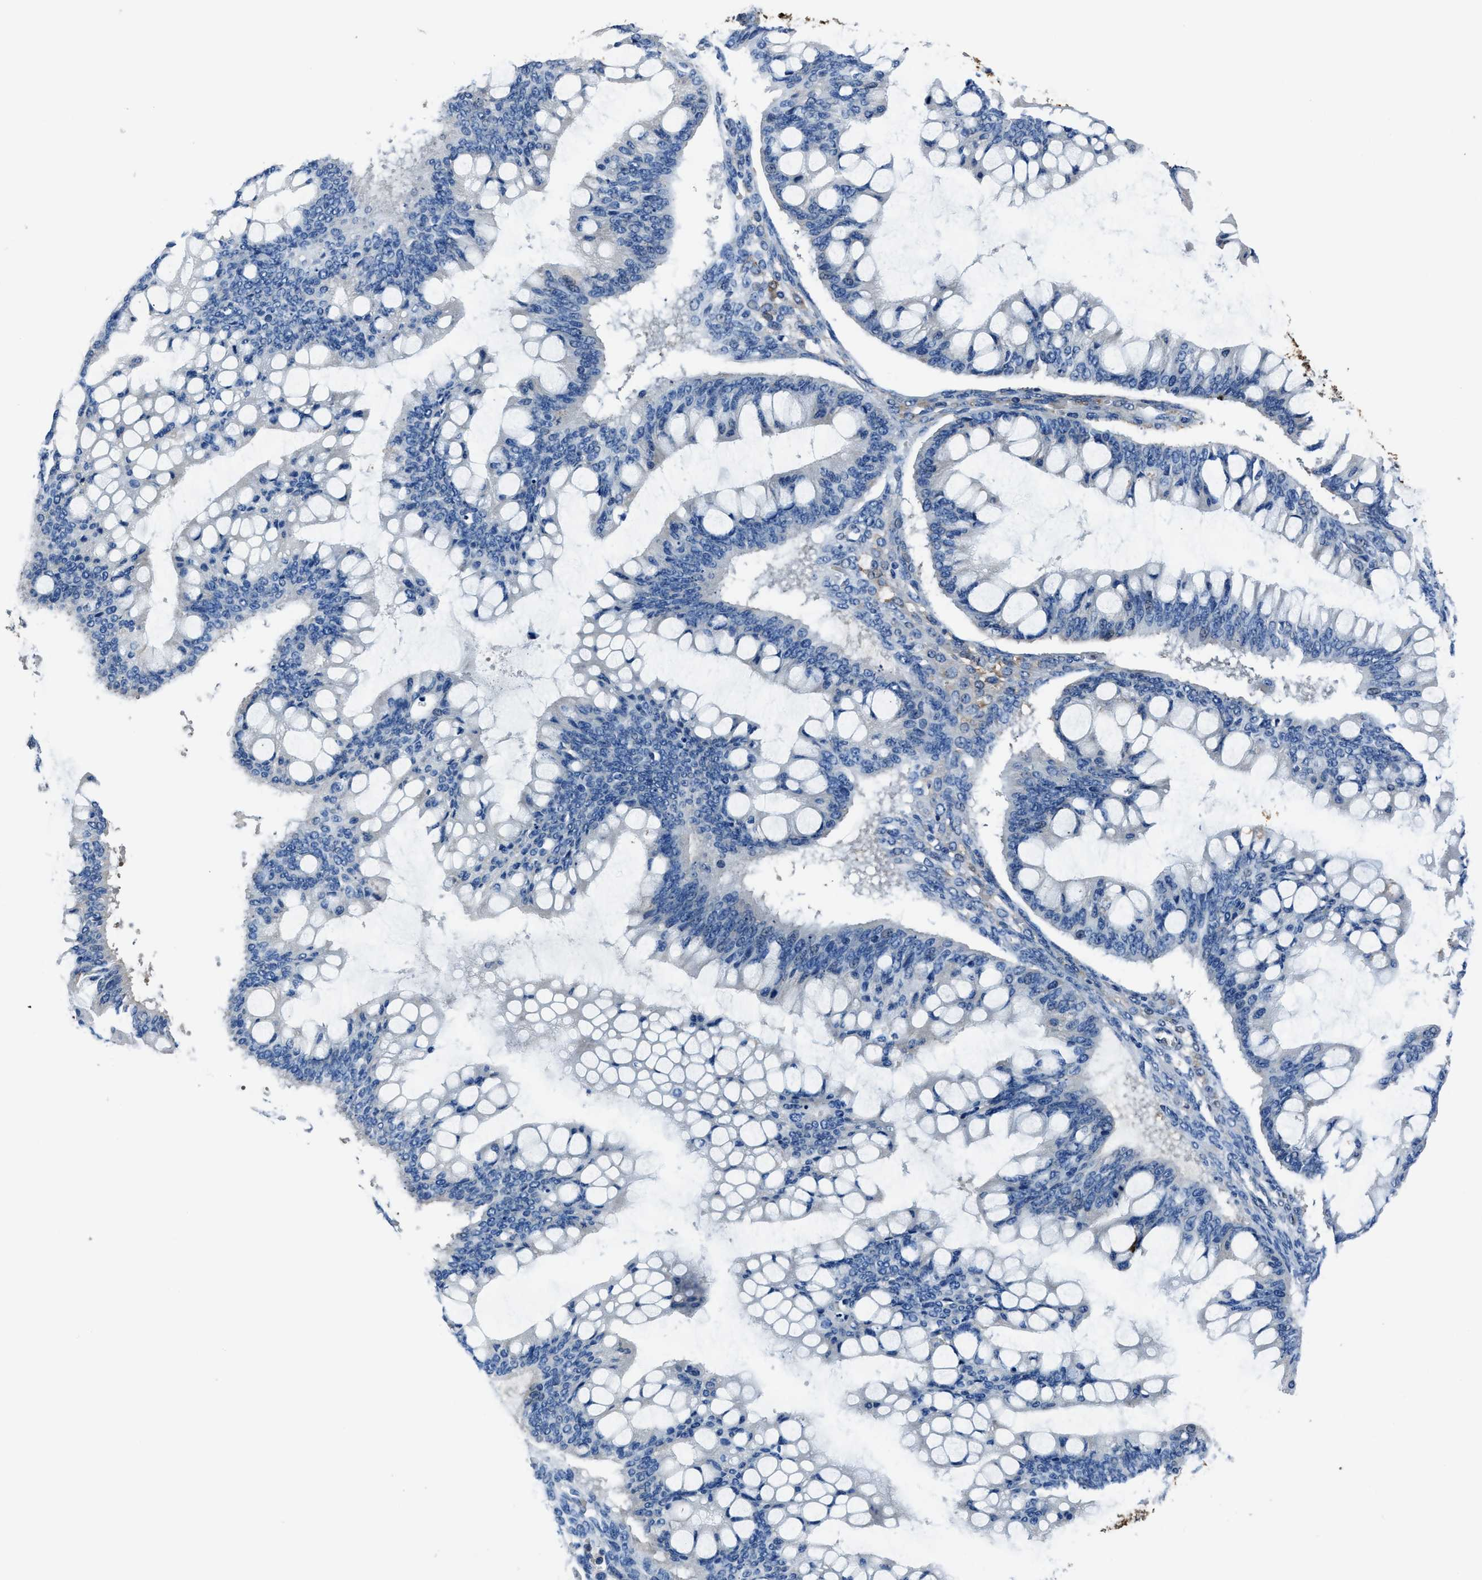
{"staining": {"intensity": "negative", "quantity": "none", "location": "none"}, "tissue": "ovarian cancer", "cell_type": "Tumor cells", "image_type": "cancer", "snomed": [{"axis": "morphology", "description": "Cystadenocarcinoma, mucinous, NOS"}, {"axis": "topography", "description": "Ovary"}], "caption": "Human ovarian cancer stained for a protein using immunohistochemistry demonstrates no positivity in tumor cells.", "gene": "FTL", "patient": {"sex": "female", "age": 73}}